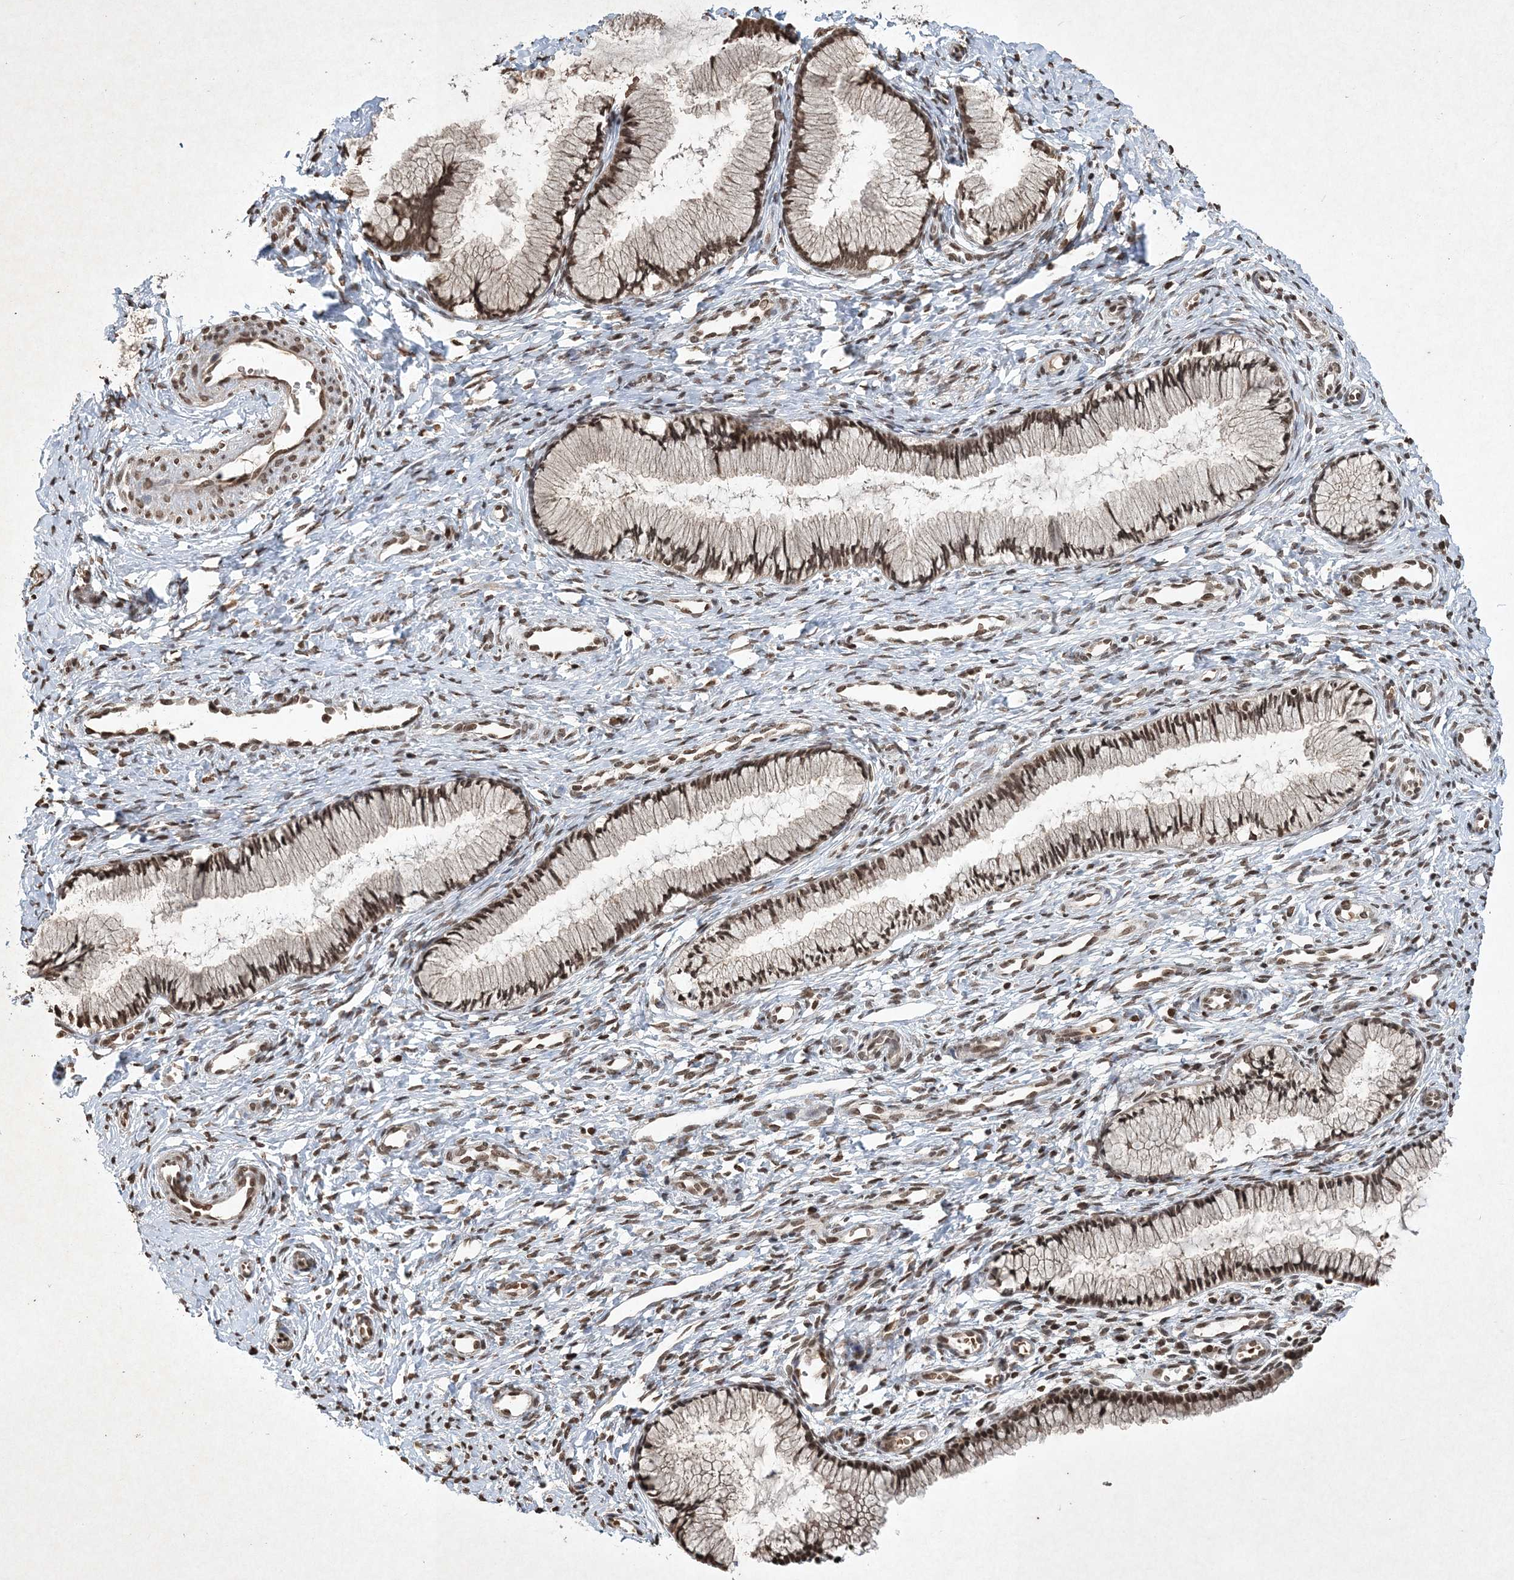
{"staining": {"intensity": "moderate", "quantity": ">75%", "location": "nuclear"}, "tissue": "cervix", "cell_type": "Glandular cells", "image_type": "normal", "snomed": [{"axis": "morphology", "description": "Normal tissue, NOS"}, {"axis": "topography", "description": "Cervix"}], "caption": "Protein analysis of unremarkable cervix reveals moderate nuclear expression in approximately >75% of glandular cells.", "gene": "NEDD9", "patient": {"sex": "female", "age": 27}}